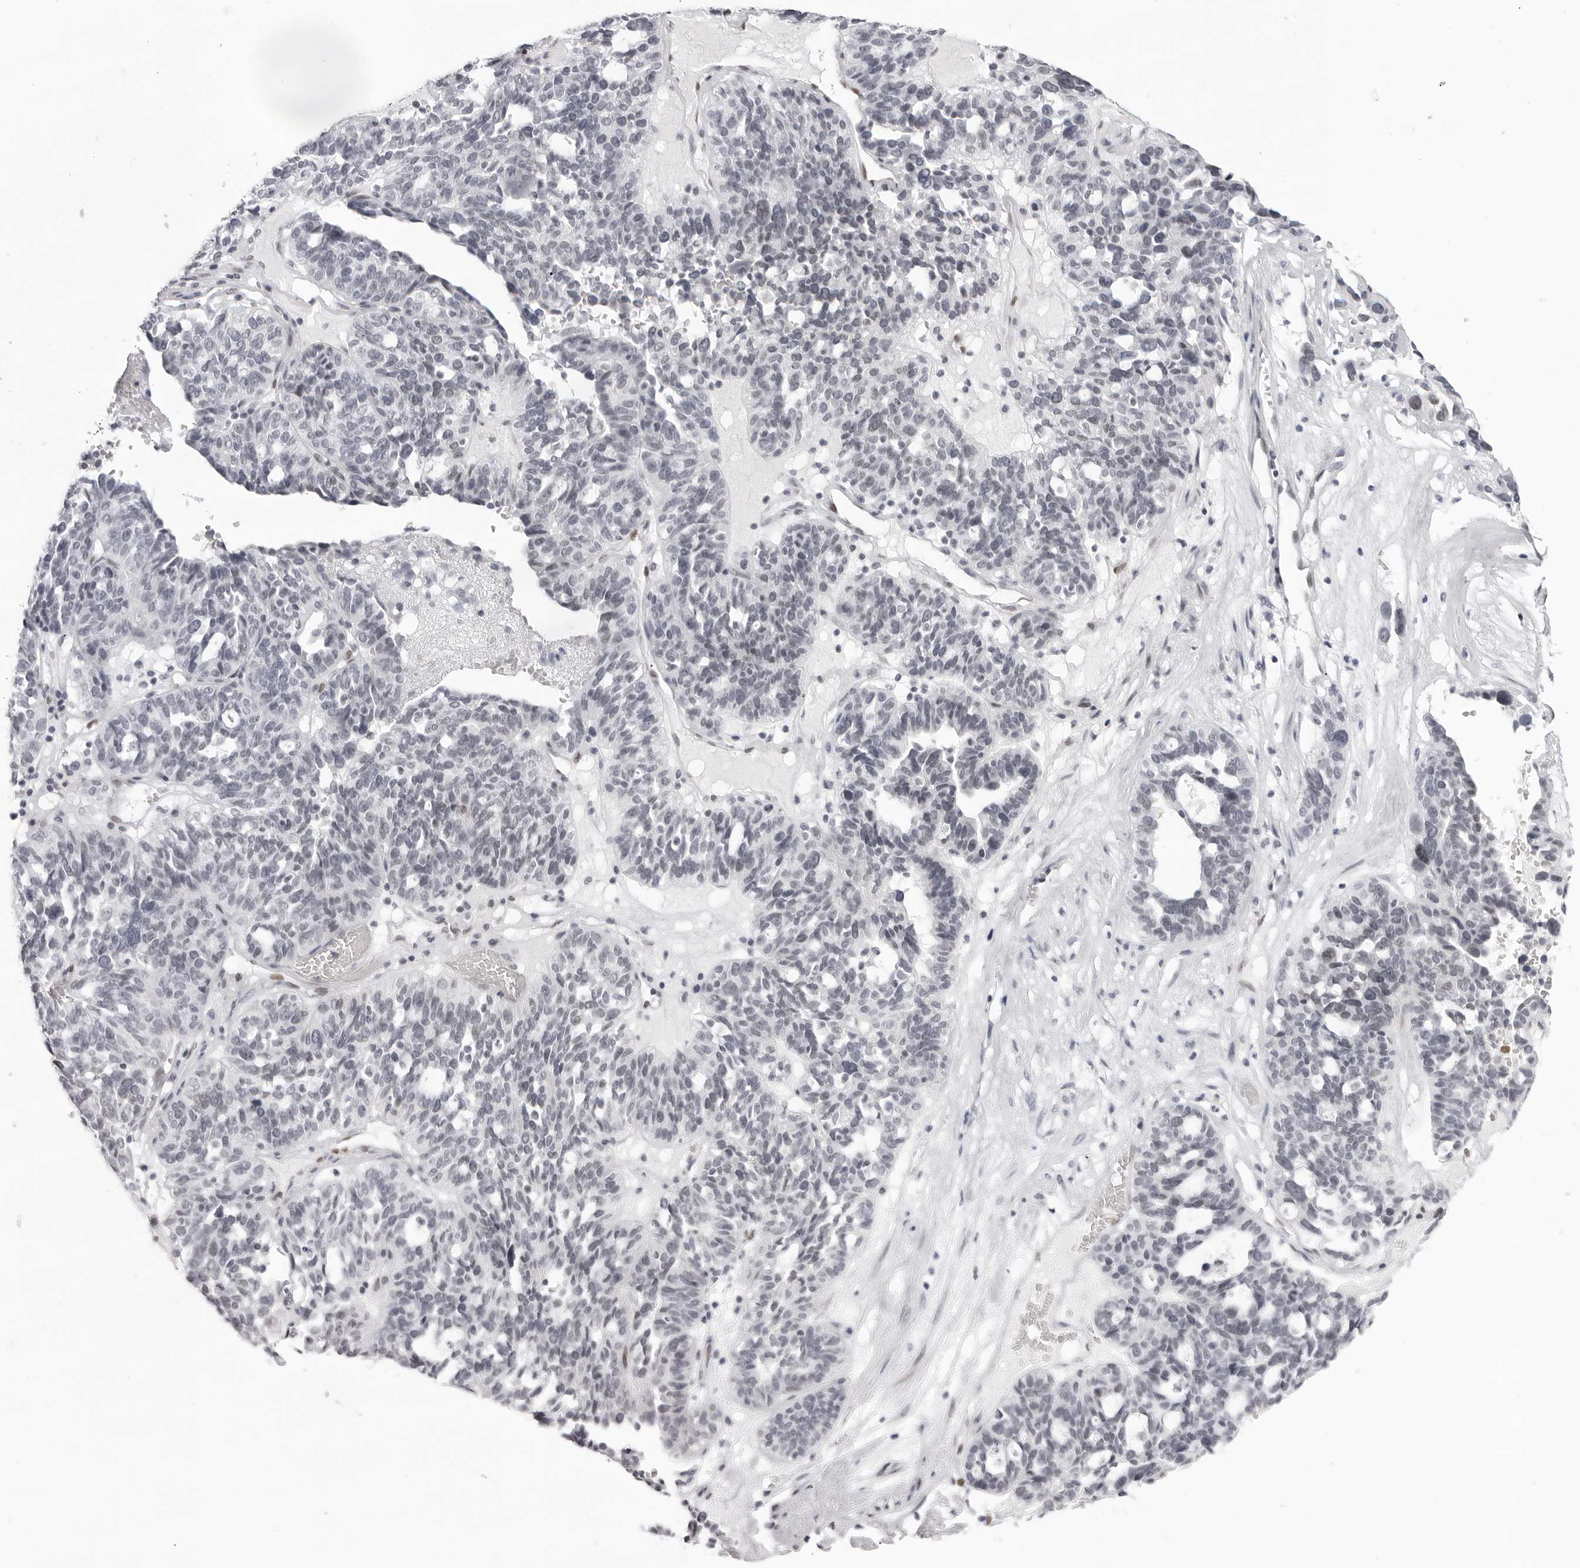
{"staining": {"intensity": "negative", "quantity": "none", "location": "none"}, "tissue": "ovarian cancer", "cell_type": "Tumor cells", "image_type": "cancer", "snomed": [{"axis": "morphology", "description": "Cystadenocarcinoma, serous, NOS"}, {"axis": "topography", "description": "Ovary"}], "caption": "High magnification brightfield microscopy of ovarian cancer stained with DAB (brown) and counterstained with hematoxylin (blue): tumor cells show no significant staining.", "gene": "MAFK", "patient": {"sex": "female", "age": 59}}